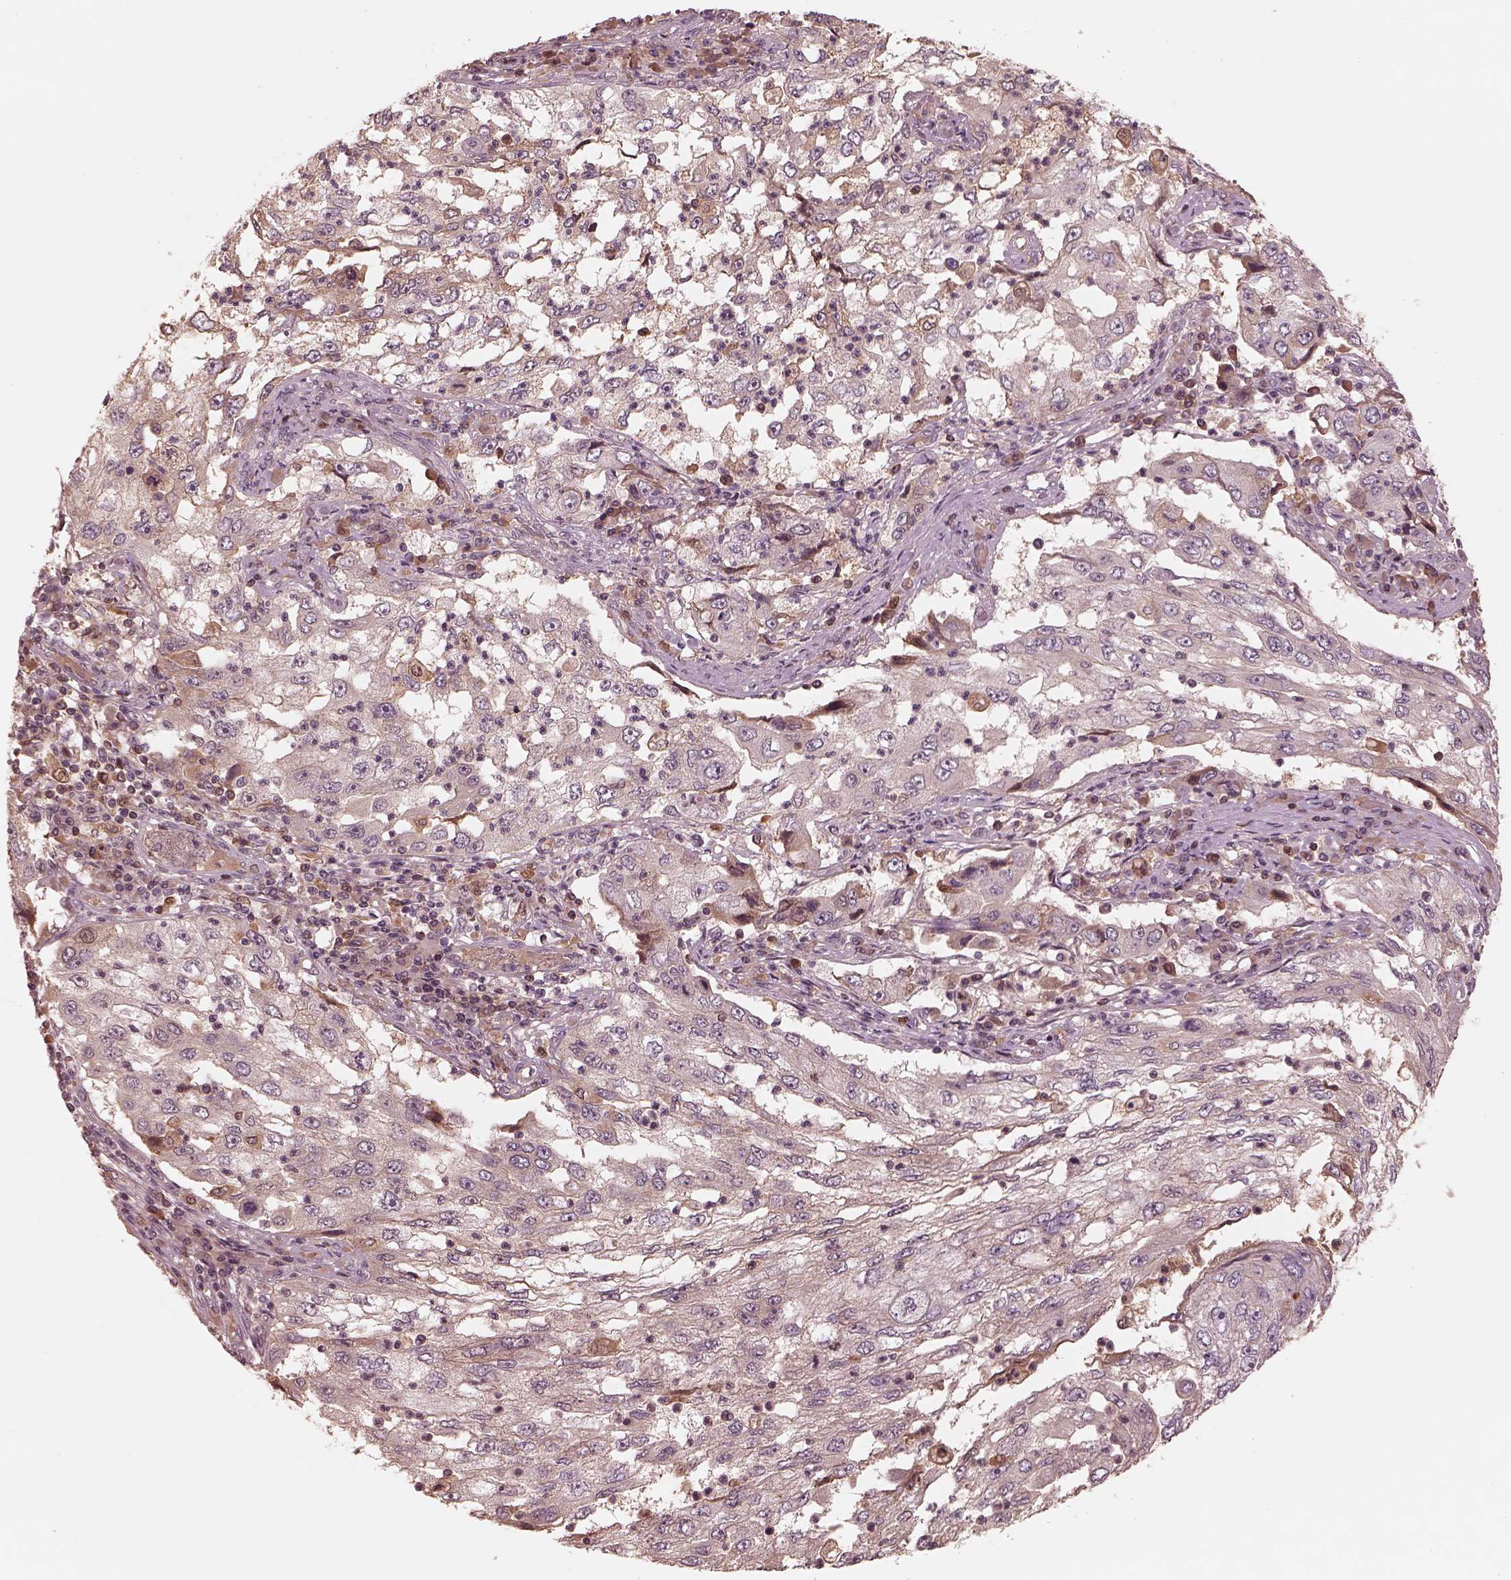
{"staining": {"intensity": "negative", "quantity": "none", "location": "none"}, "tissue": "cervical cancer", "cell_type": "Tumor cells", "image_type": "cancer", "snomed": [{"axis": "morphology", "description": "Squamous cell carcinoma, NOS"}, {"axis": "topography", "description": "Cervix"}], "caption": "High magnification brightfield microscopy of squamous cell carcinoma (cervical) stained with DAB (3,3'-diaminobenzidine) (brown) and counterstained with hematoxylin (blue): tumor cells show no significant expression. (DAB (3,3'-diaminobenzidine) immunohistochemistry with hematoxylin counter stain).", "gene": "TF", "patient": {"sex": "female", "age": 36}}